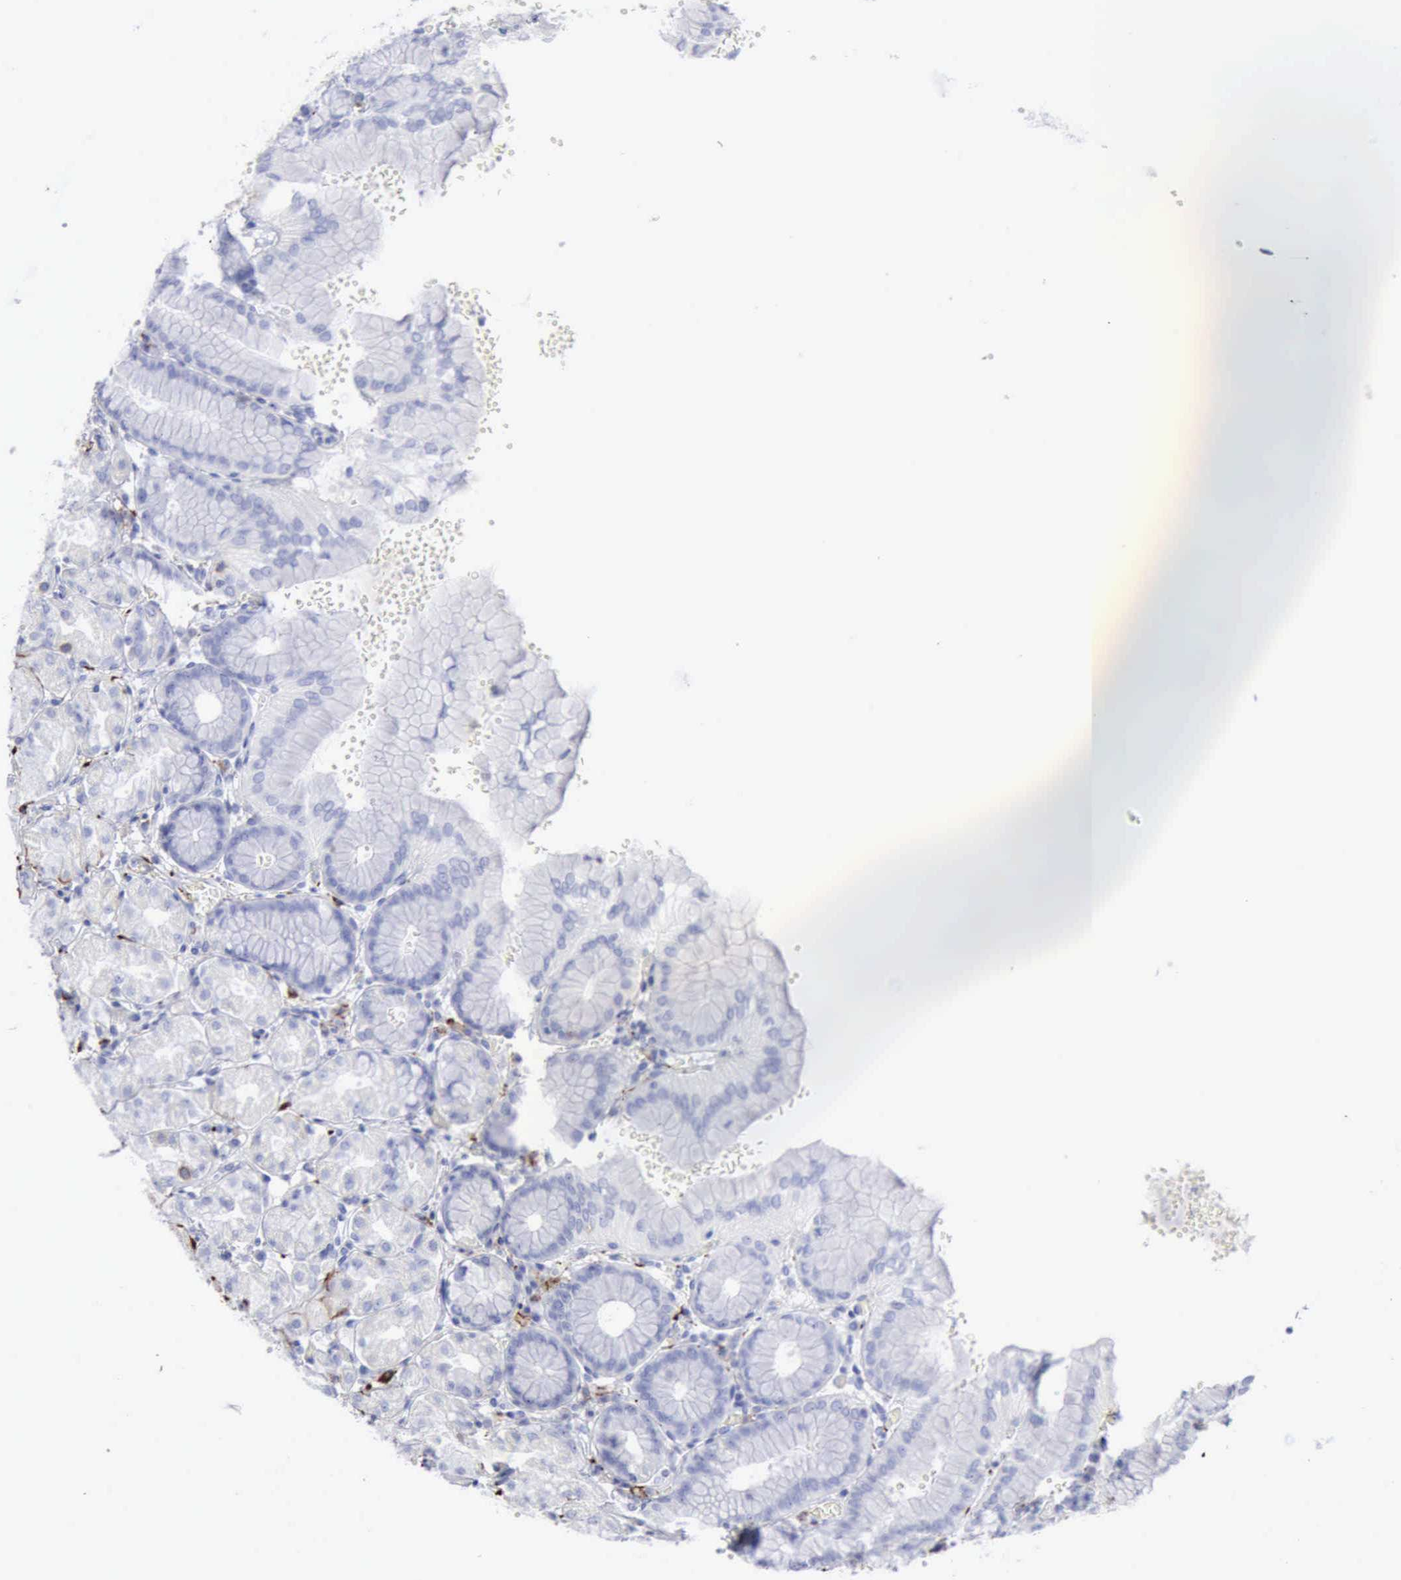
{"staining": {"intensity": "strong", "quantity": "<25%", "location": "cytoplasmic/membranous"}, "tissue": "stomach", "cell_type": "Glandular cells", "image_type": "normal", "snomed": [{"axis": "morphology", "description": "Normal tissue, NOS"}, {"axis": "topography", "description": "Stomach, upper"}, {"axis": "topography", "description": "Stomach"}], "caption": "IHC image of benign human stomach stained for a protein (brown), which demonstrates medium levels of strong cytoplasmic/membranous positivity in about <25% of glandular cells.", "gene": "NCAM1", "patient": {"sex": "male", "age": 76}}